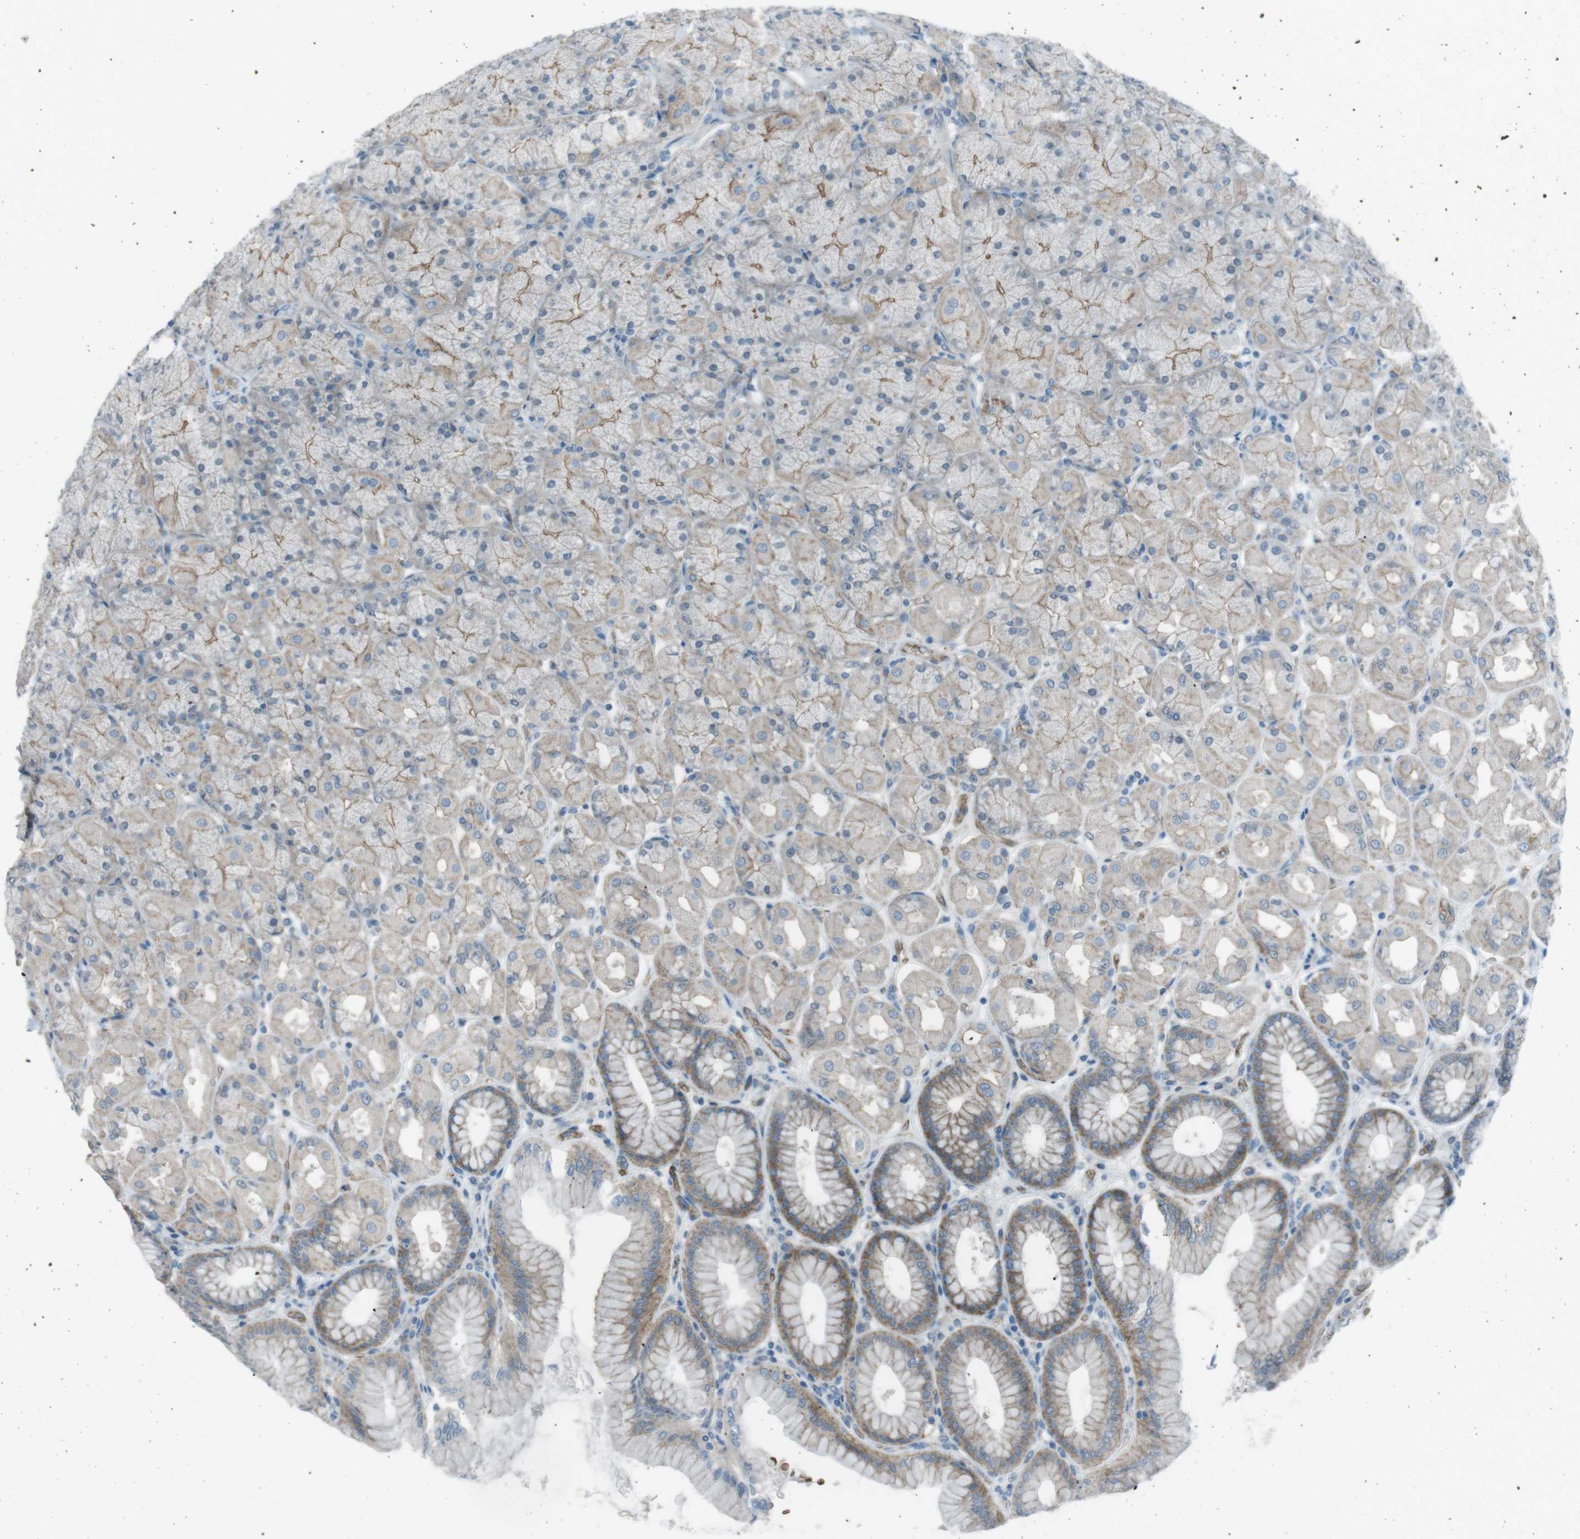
{"staining": {"intensity": "moderate", "quantity": "25%-75%", "location": "cytoplasmic/membranous"}, "tissue": "stomach", "cell_type": "Glandular cells", "image_type": "normal", "snomed": [{"axis": "morphology", "description": "Normal tissue, NOS"}, {"axis": "topography", "description": "Stomach, upper"}], "caption": "Glandular cells demonstrate moderate cytoplasmic/membranous positivity in about 25%-75% of cells in normal stomach.", "gene": "SPTA1", "patient": {"sex": "female", "age": 56}}